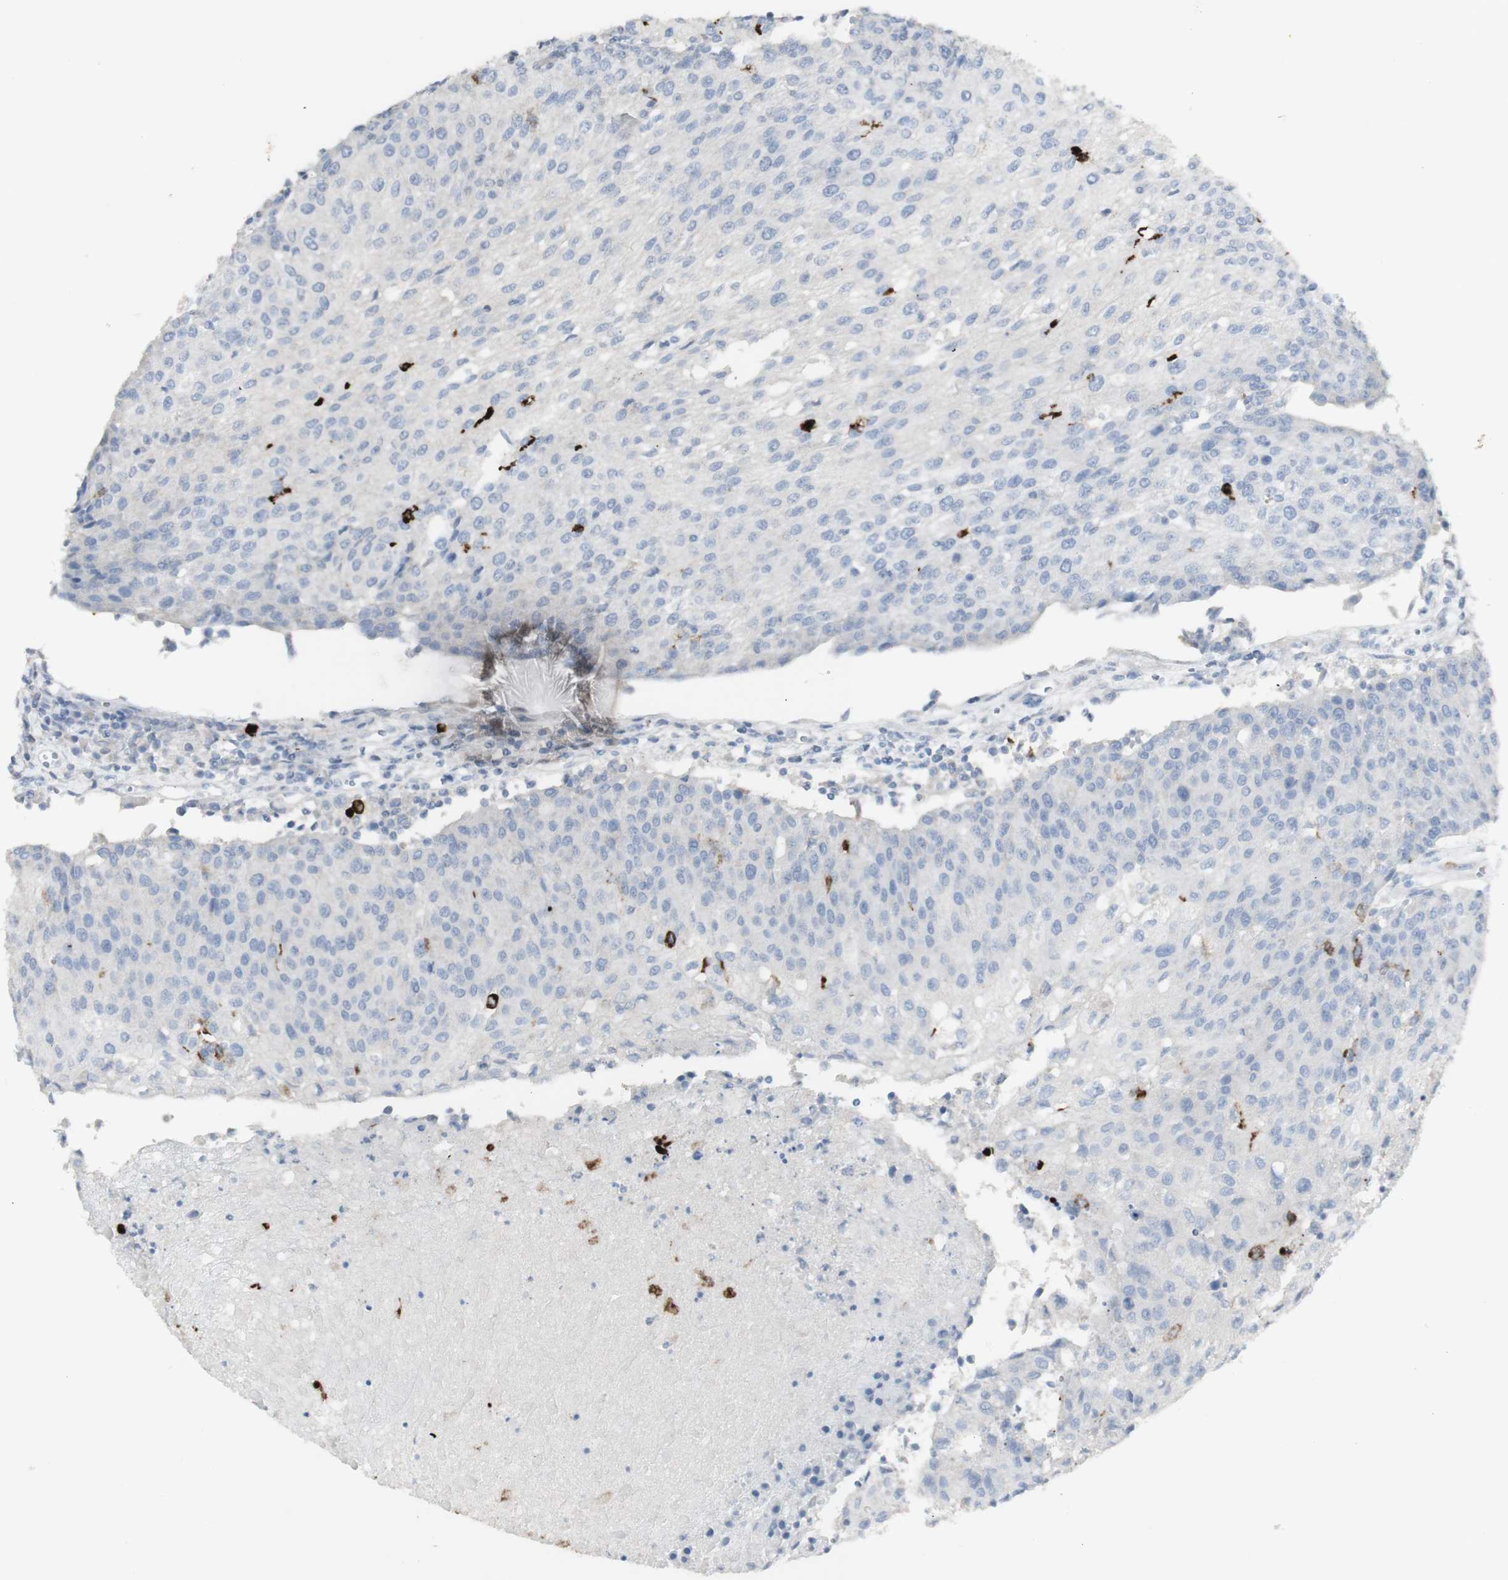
{"staining": {"intensity": "negative", "quantity": "none", "location": "none"}, "tissue": "urothelial cancer", "cell_type": "Tumor cells", "image_type": "cancer", "snomed": [{"axis": "morphology", "description": "Urothelial carcinoma, High grade"}, {"axis": "topography", "description": "Urinary bladder"}], "caption": "Tumor cells show no significant protein positivity in high-grade urothelial carcinoma. Nuclei are stained in blue.", "gene": "CD207", "patient": {"sex": "female", "age": 85}}